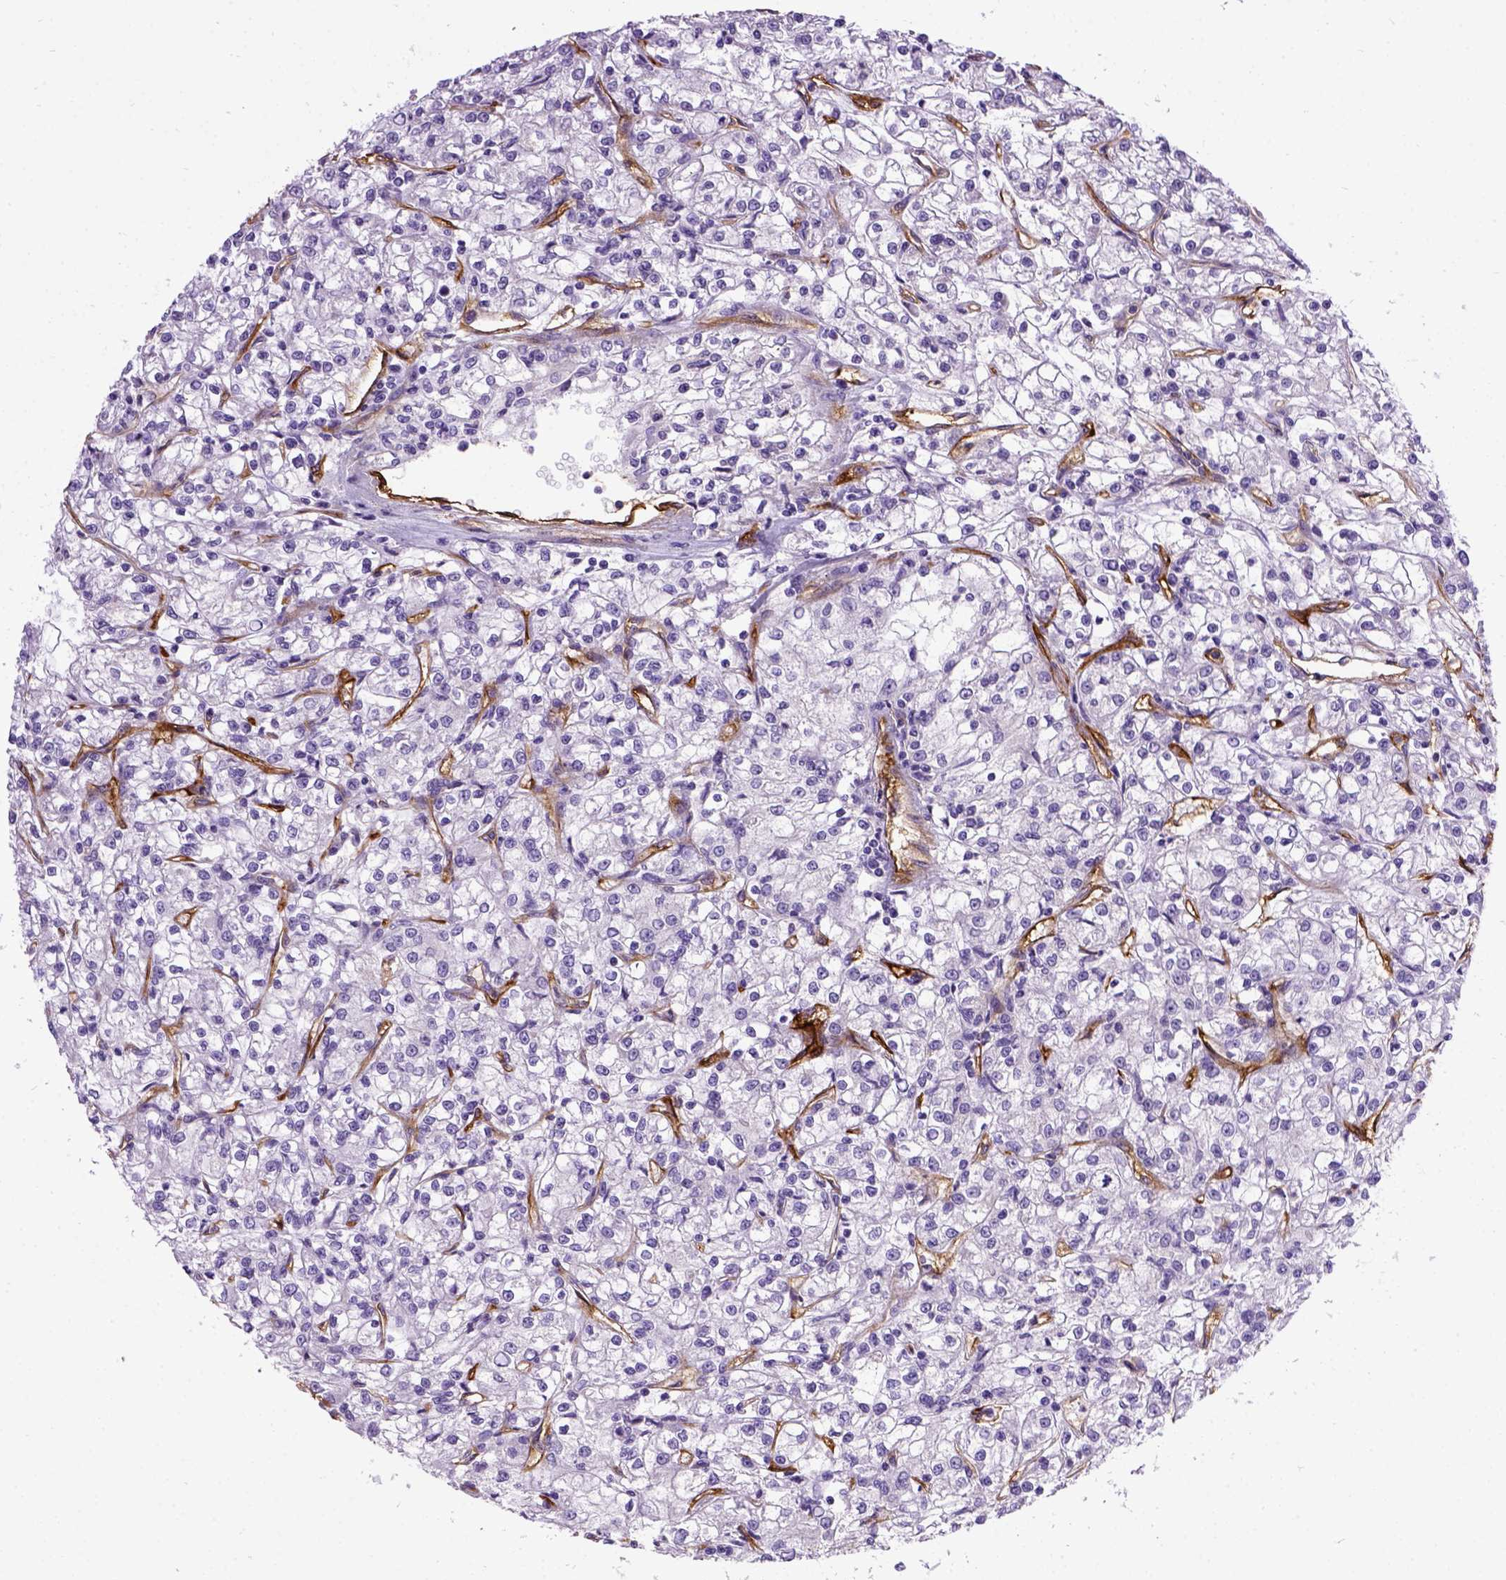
{"staining": {"intensity": "negative", "quantity": "none", "location": "none"}, "tissue": "renal cancer", "cell_type": "Tumor cells", "image_type": "cancer", "snomed": [{"axis": "morphology", "description": "Adenocarcinoma, NOS"}, {"axis": "topography", "description": "Kidney"}], "caption": "This is an immunohistochemistry (IHC) image of human renal cancer. There is no expression in tumor cells.", "gene": "ENG", "patient": {"sex": "female", "age": 59}}